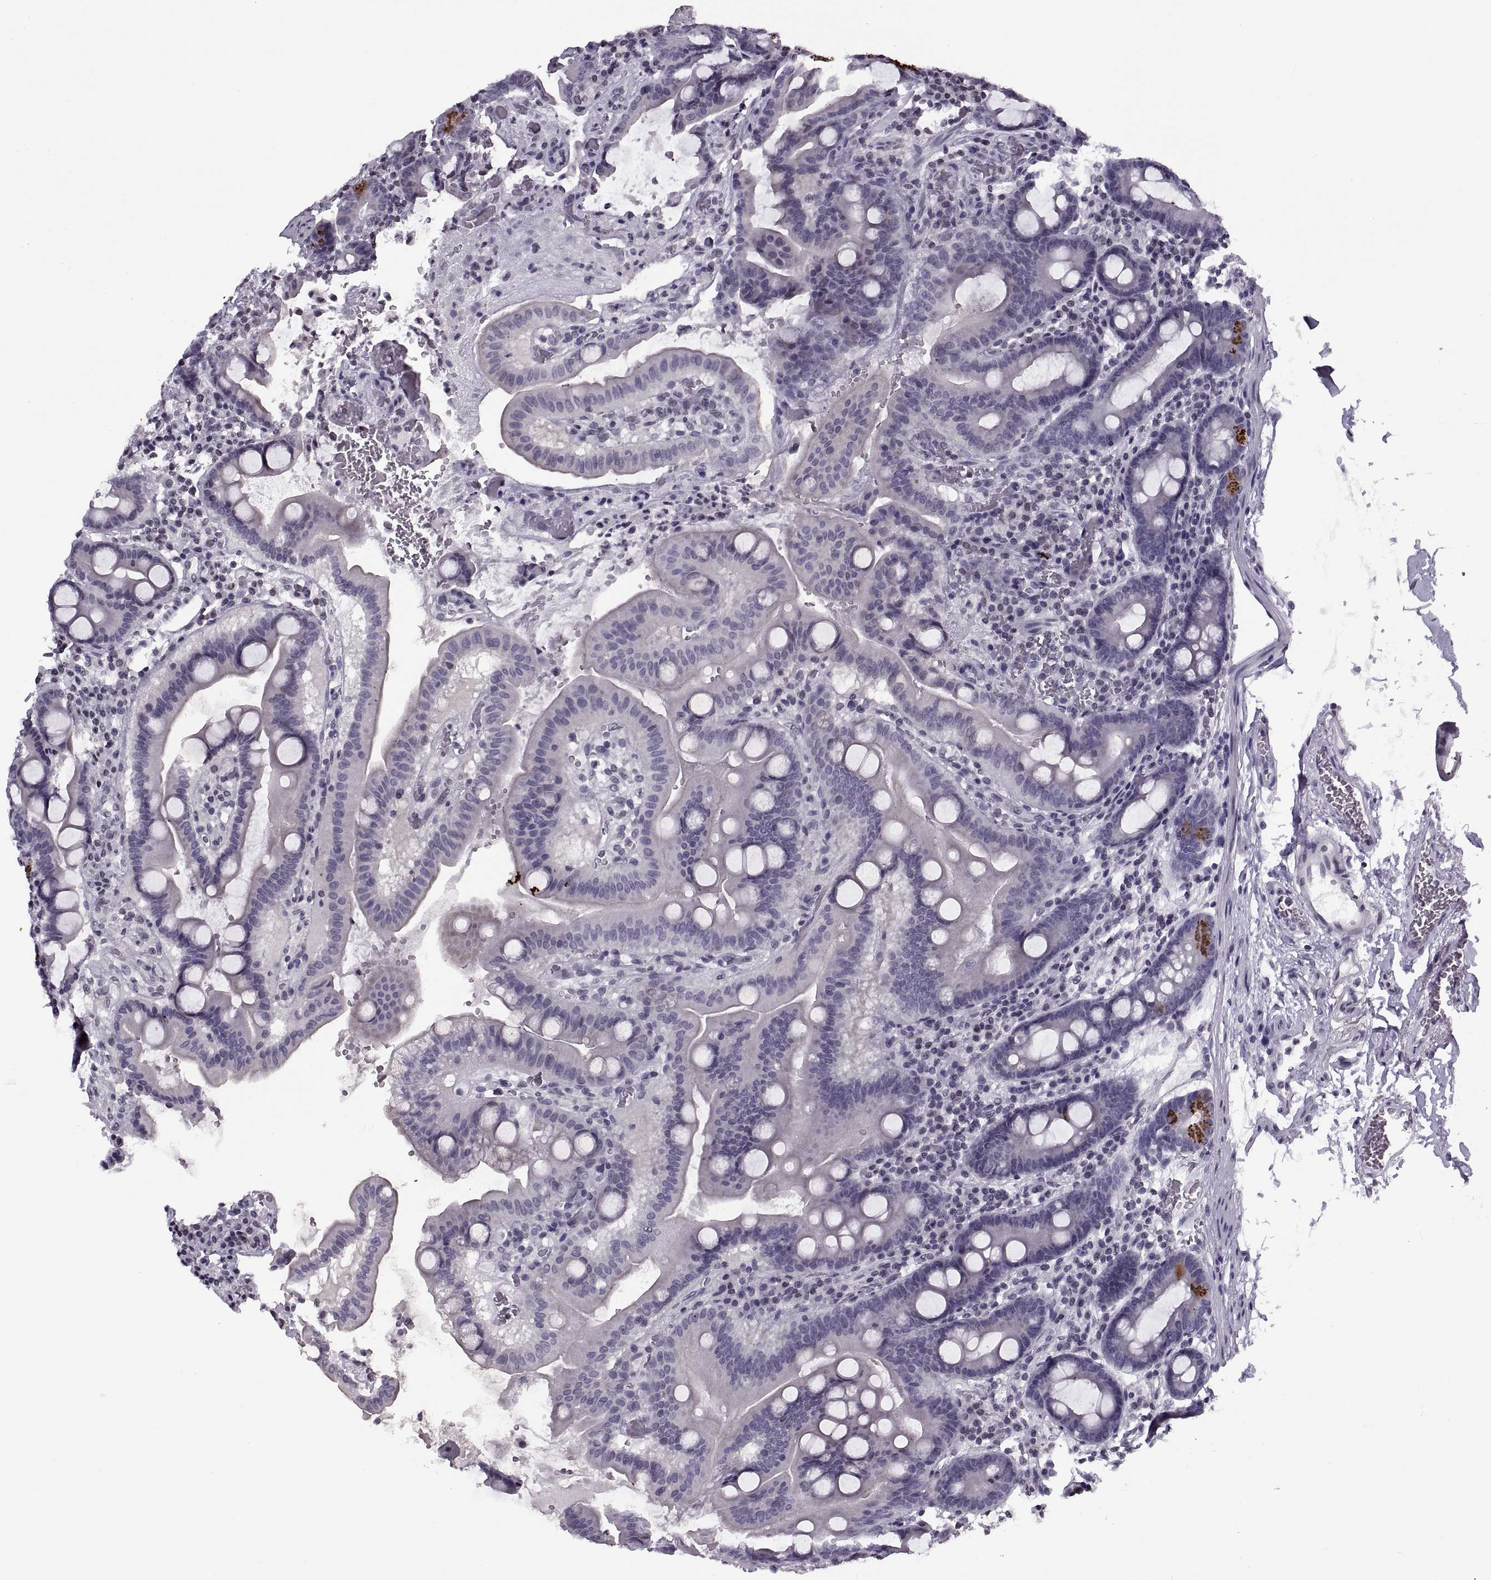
{"staining": {"intensity": "moderate", "quantity": "<25%", "location": "cytoplasmic/membranous"}, "tissue": "duodenum", "cell_type": "Glandular cells", "image_type": "normal", "snomed": [{"axis": "morphology", "description": "Normal tissue, NOS"}, {"axis": "topography", "description": "Duodenum"}], "caption": "DAB (3,3'-diaminobenzidine) immunohistochemical staining of benign human duodenum displays moderate cytoplasmic/membranous protein expression in about <25% of glandular cells.", "gene": "H1", "patient": {"sex": "male", "age": 59}}